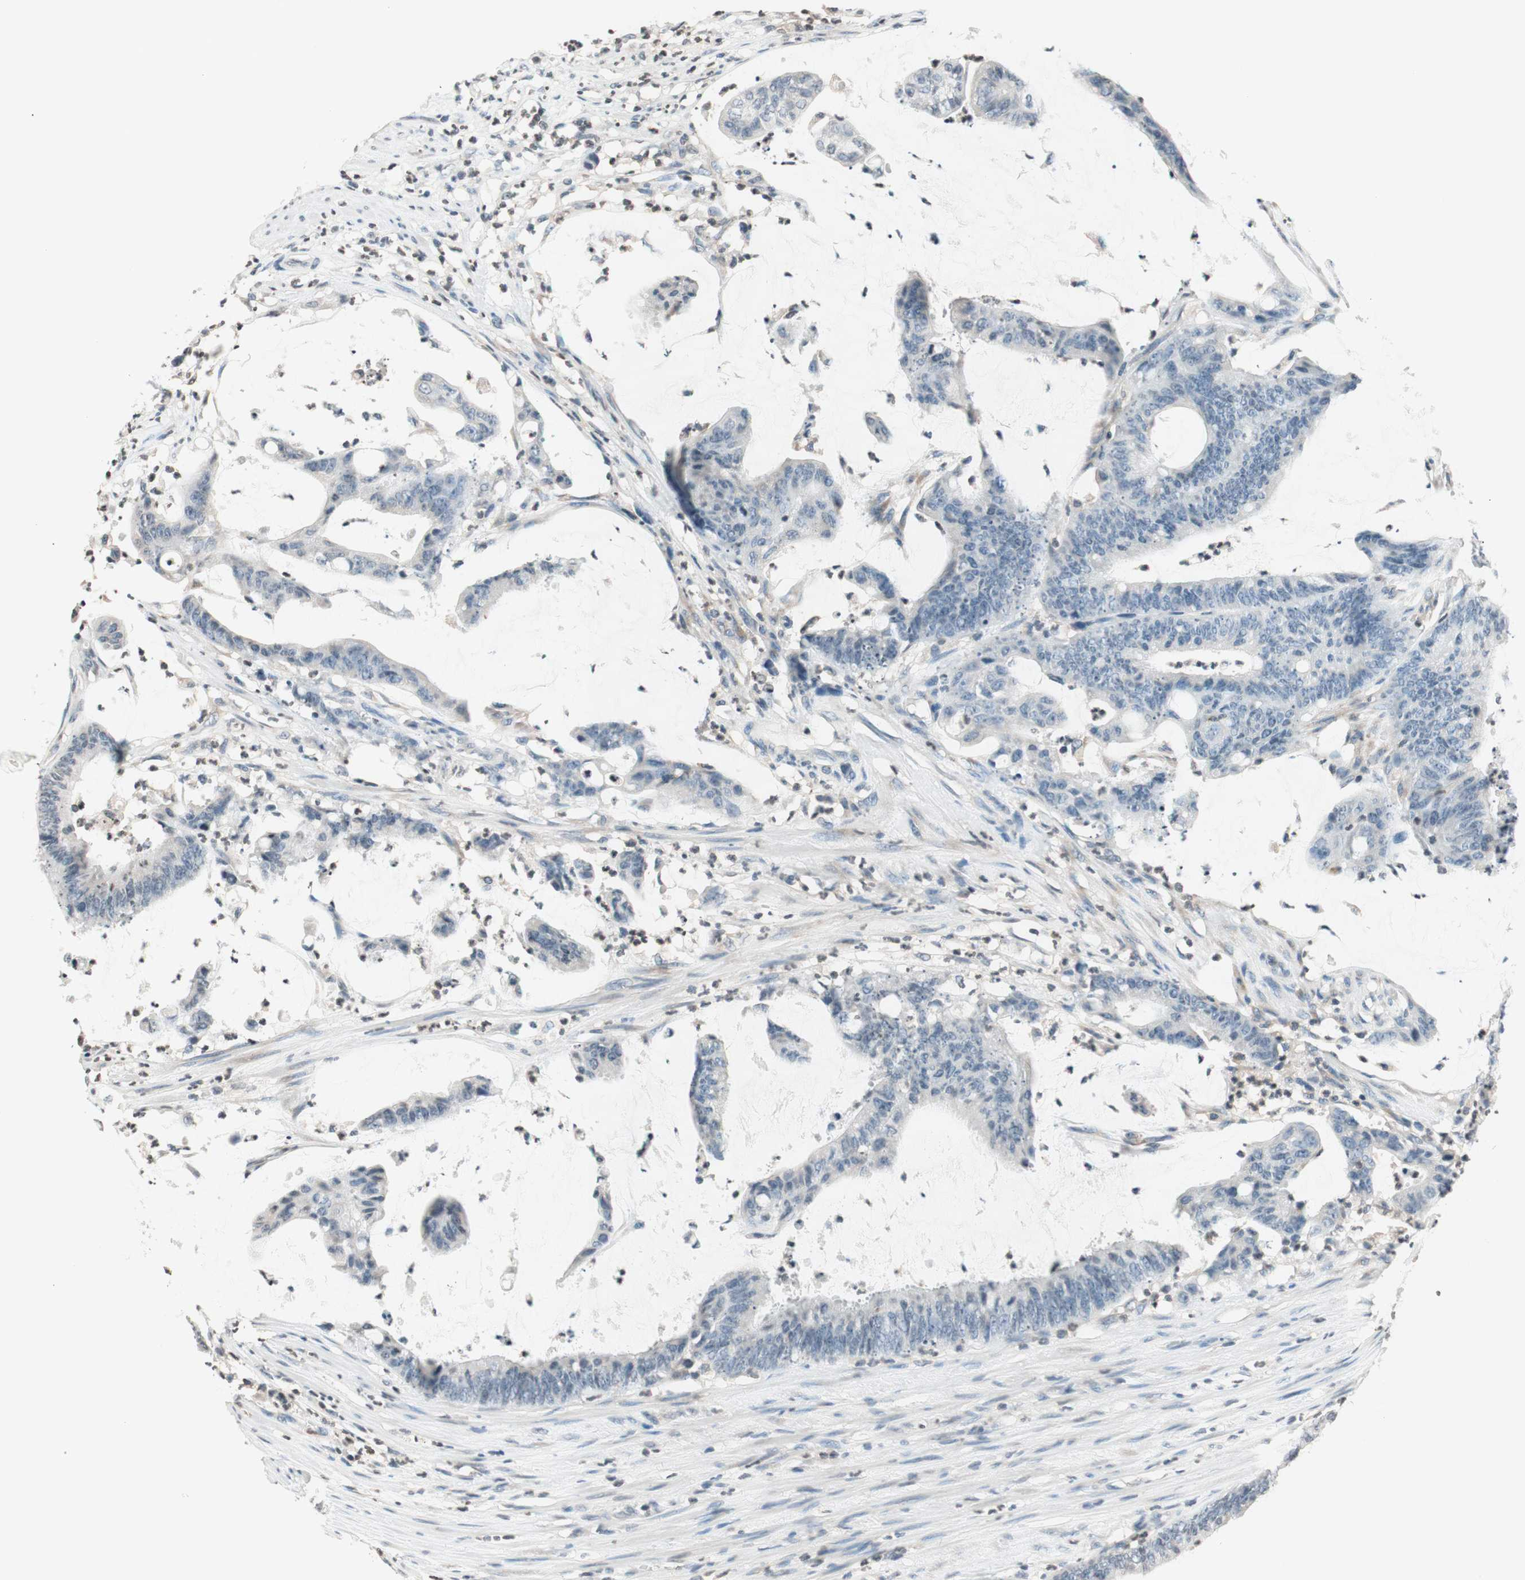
{"staining": {"intensity": "negative", "quantity": "none", "location": "none"}, "tissue": "colorectal cancer", "cell_type": "Tumor cells", "image_type": "cancer", "snomed": [{"axis": "morphology", "description": "Adenocarcinoma, NOS"}, {"axis": "topography", "description": "Rectum"}], "caption": "DAB immunohistochemical staining of human adenocarcinoma (colorectal) reveals no significant positivity in tumor cells. Nuclei are stained in blue.", "gene": "WIPF1", "patient": {"sex": "female", "age": 66}}